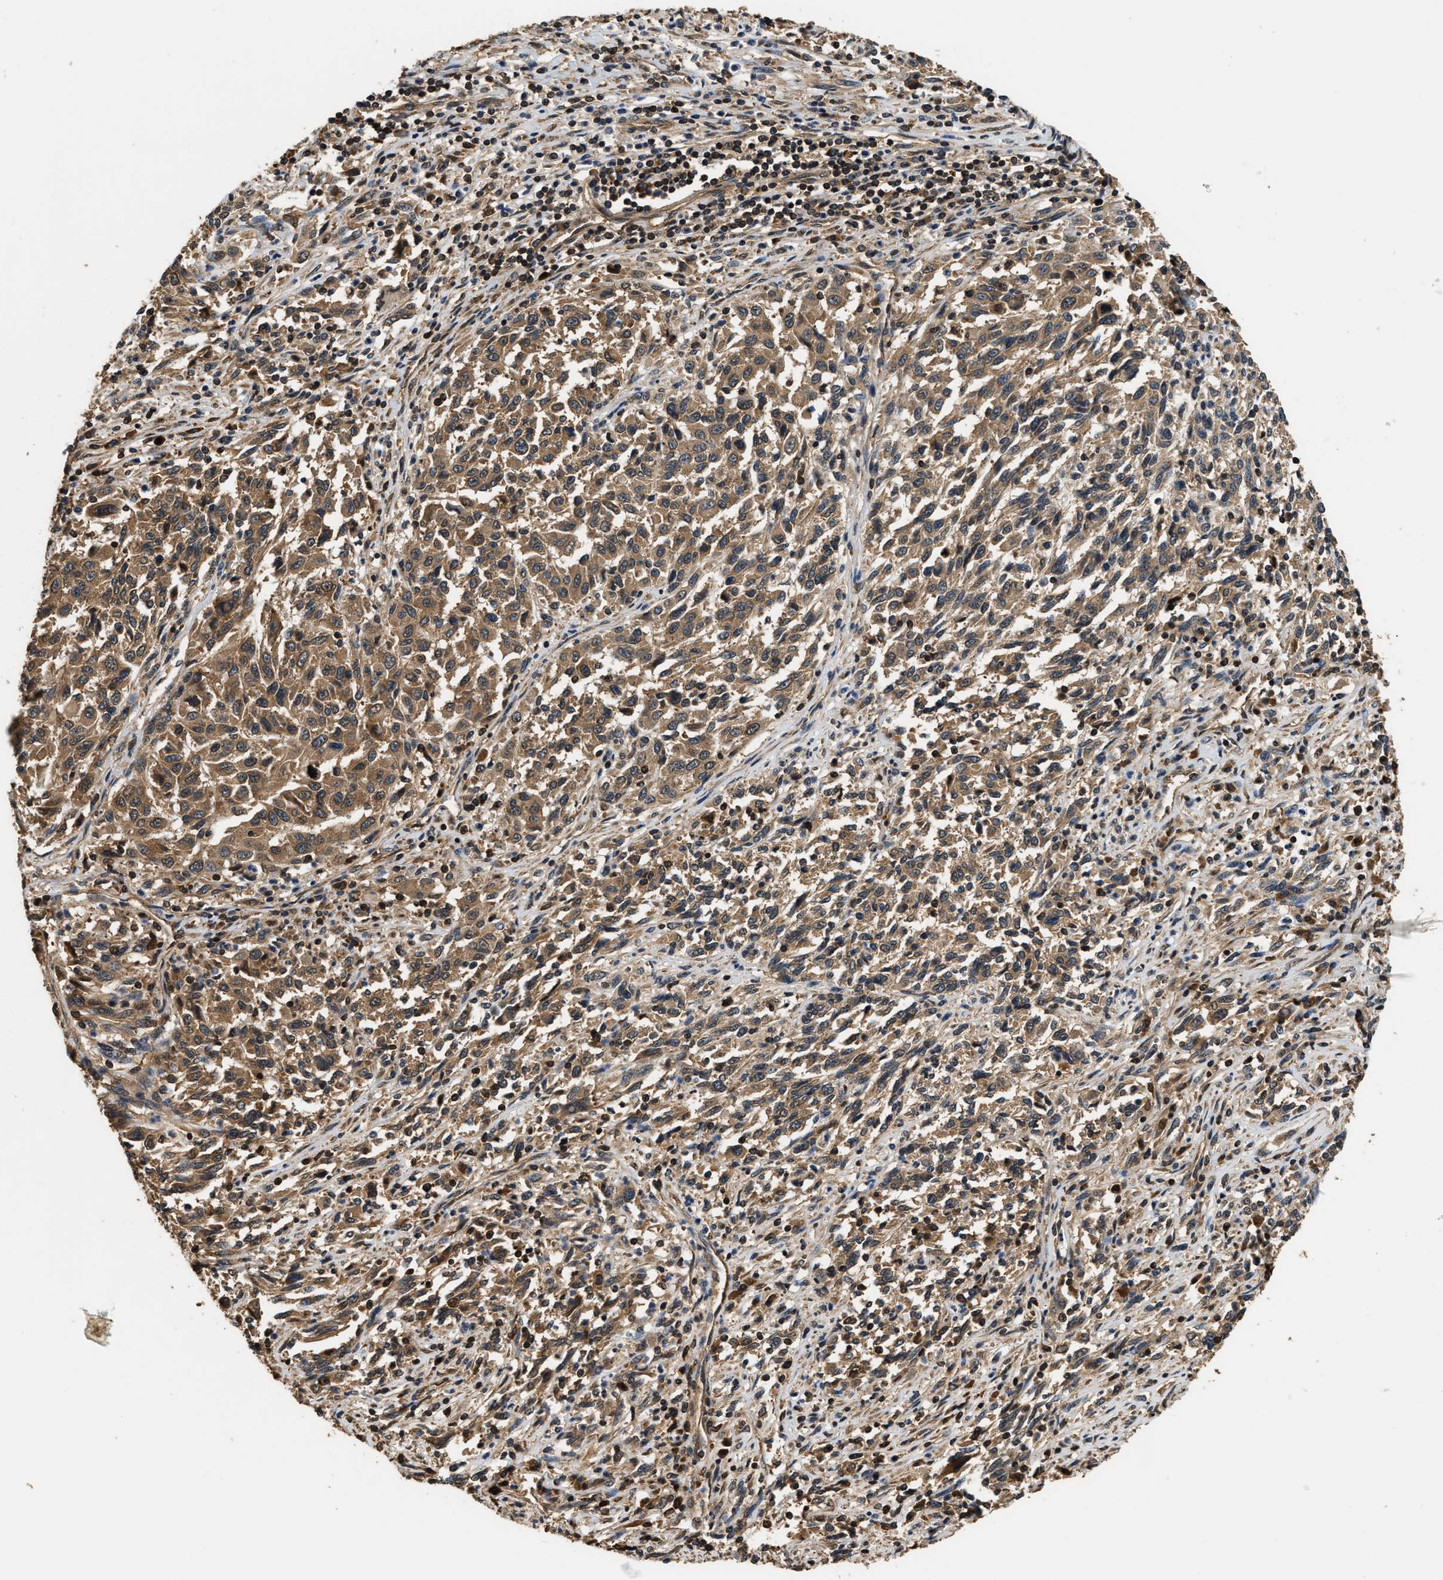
{"staining": {"intensity": "moderate", "quantity": ">75%", "location": "cytoplasmic/membranous"}, "tissue": "melanoma", "cell_type": "Tumor cells", "image_type": "cancer", "snomed": [{"axis": "morphology", "description": "Malignant melanoma, Metastatic site"}, {"axis": "topography", "description": "Lymph node"}], "caption": "Malignant melanoma (metastatic site) was stained to show a protein in brown. There is medium levels of moderate cytoplasmic/membranous positivity in approximately >75% of tumor cells. (IHC, brightfield microscopy, high magnification).", "gene": "DNAJC2", "patient": {"sex": "male", "age": 61}}